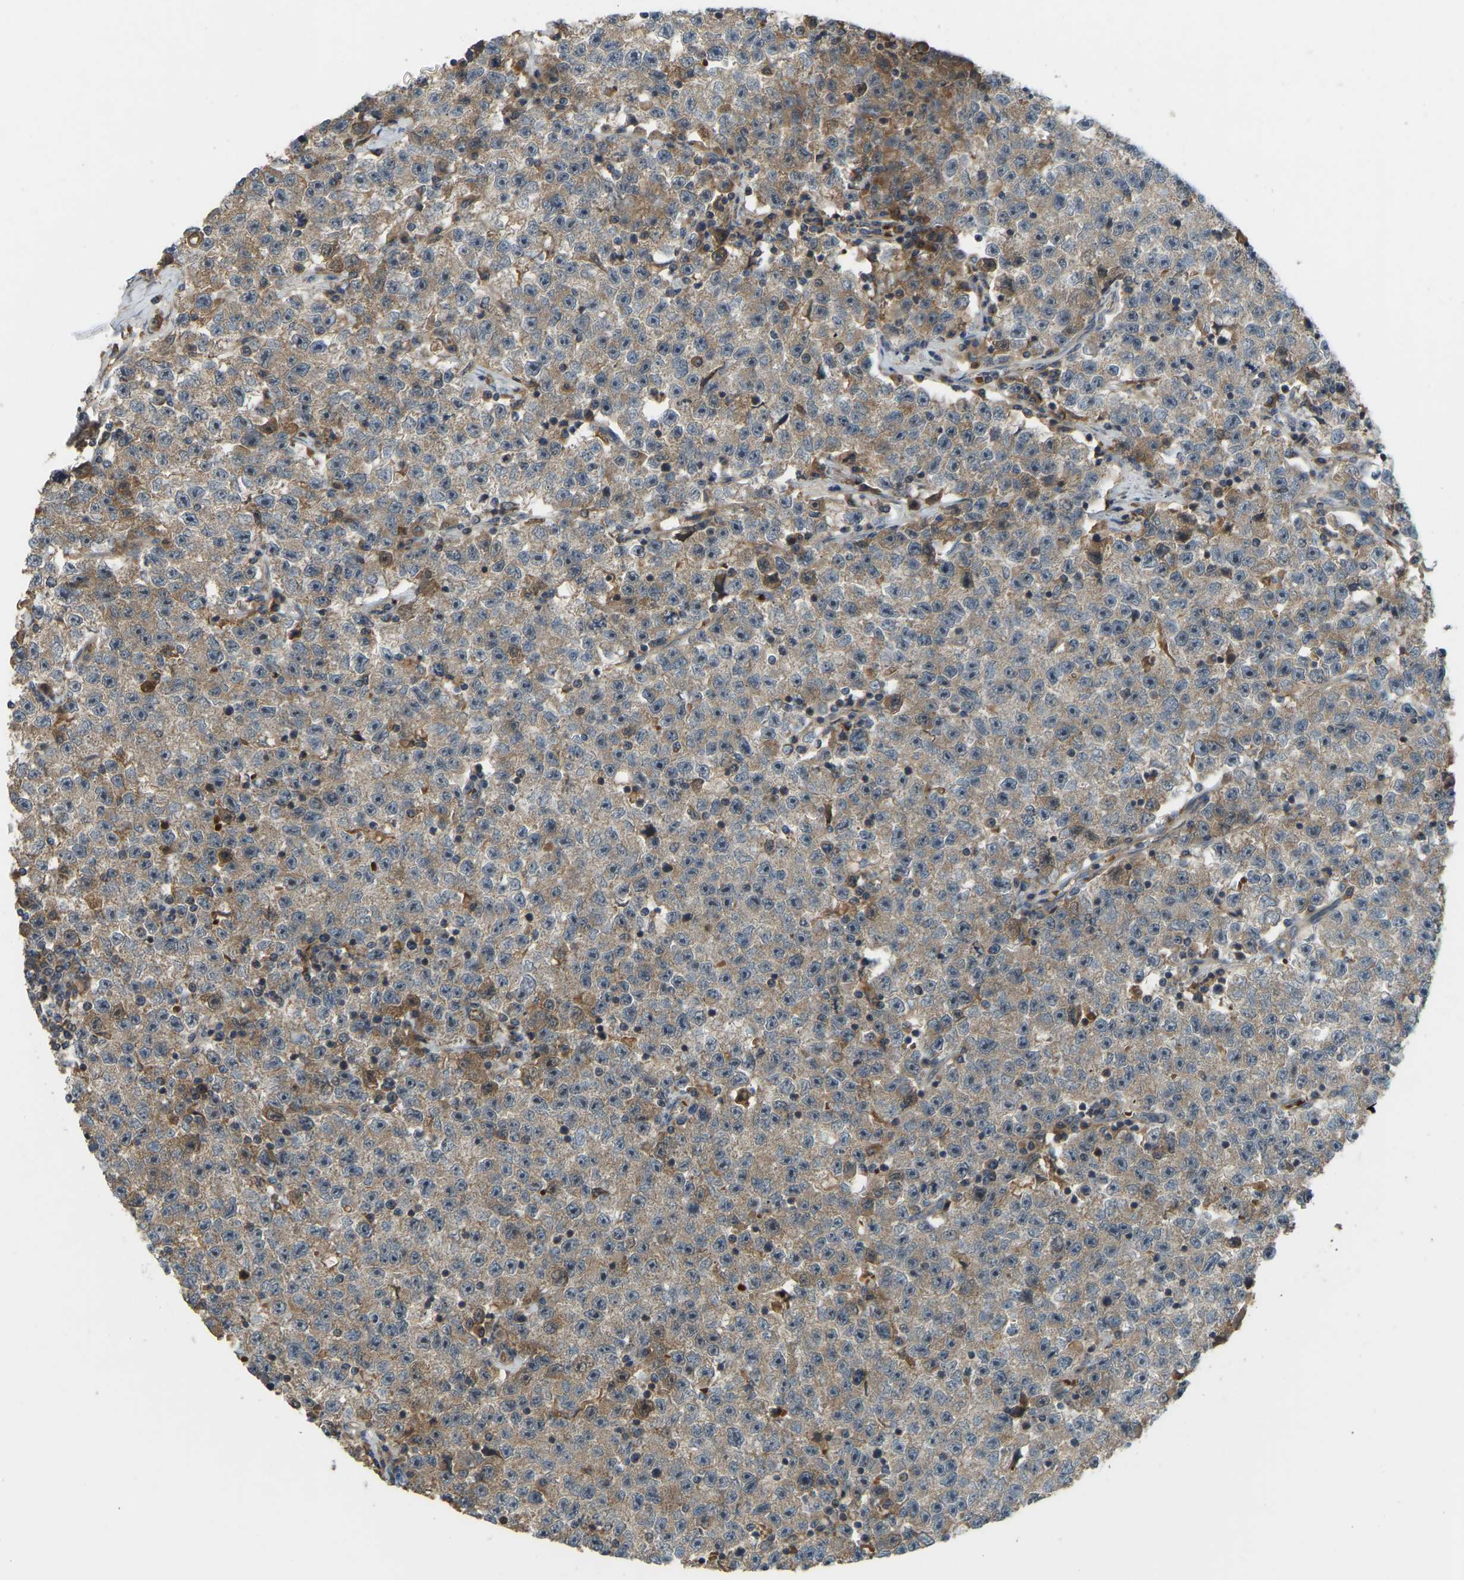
{"staining": {"intensity": "moderate", "quantity": ">75%", "location": "cytoplasmic/membranous"}, "tissue": "testis cancer", "cell_type": "Tumor cells", "image_type": "cancer", "snomed": [{"axis": "morphology", "description": "Seminoma, NOS"}, {"axis": "topography", "description": "Testis"}], "caption": "Brown immunohistochemical staining in testis seminoma demonstrates moderate cytoplasmic/membranous staining in approximately >75% of tumor cells. (brown staining indicates protein expression, while blue staining denotes nuclei).", "gene": "ZNF71", "patient": {"sex": "male", "age": 22}}